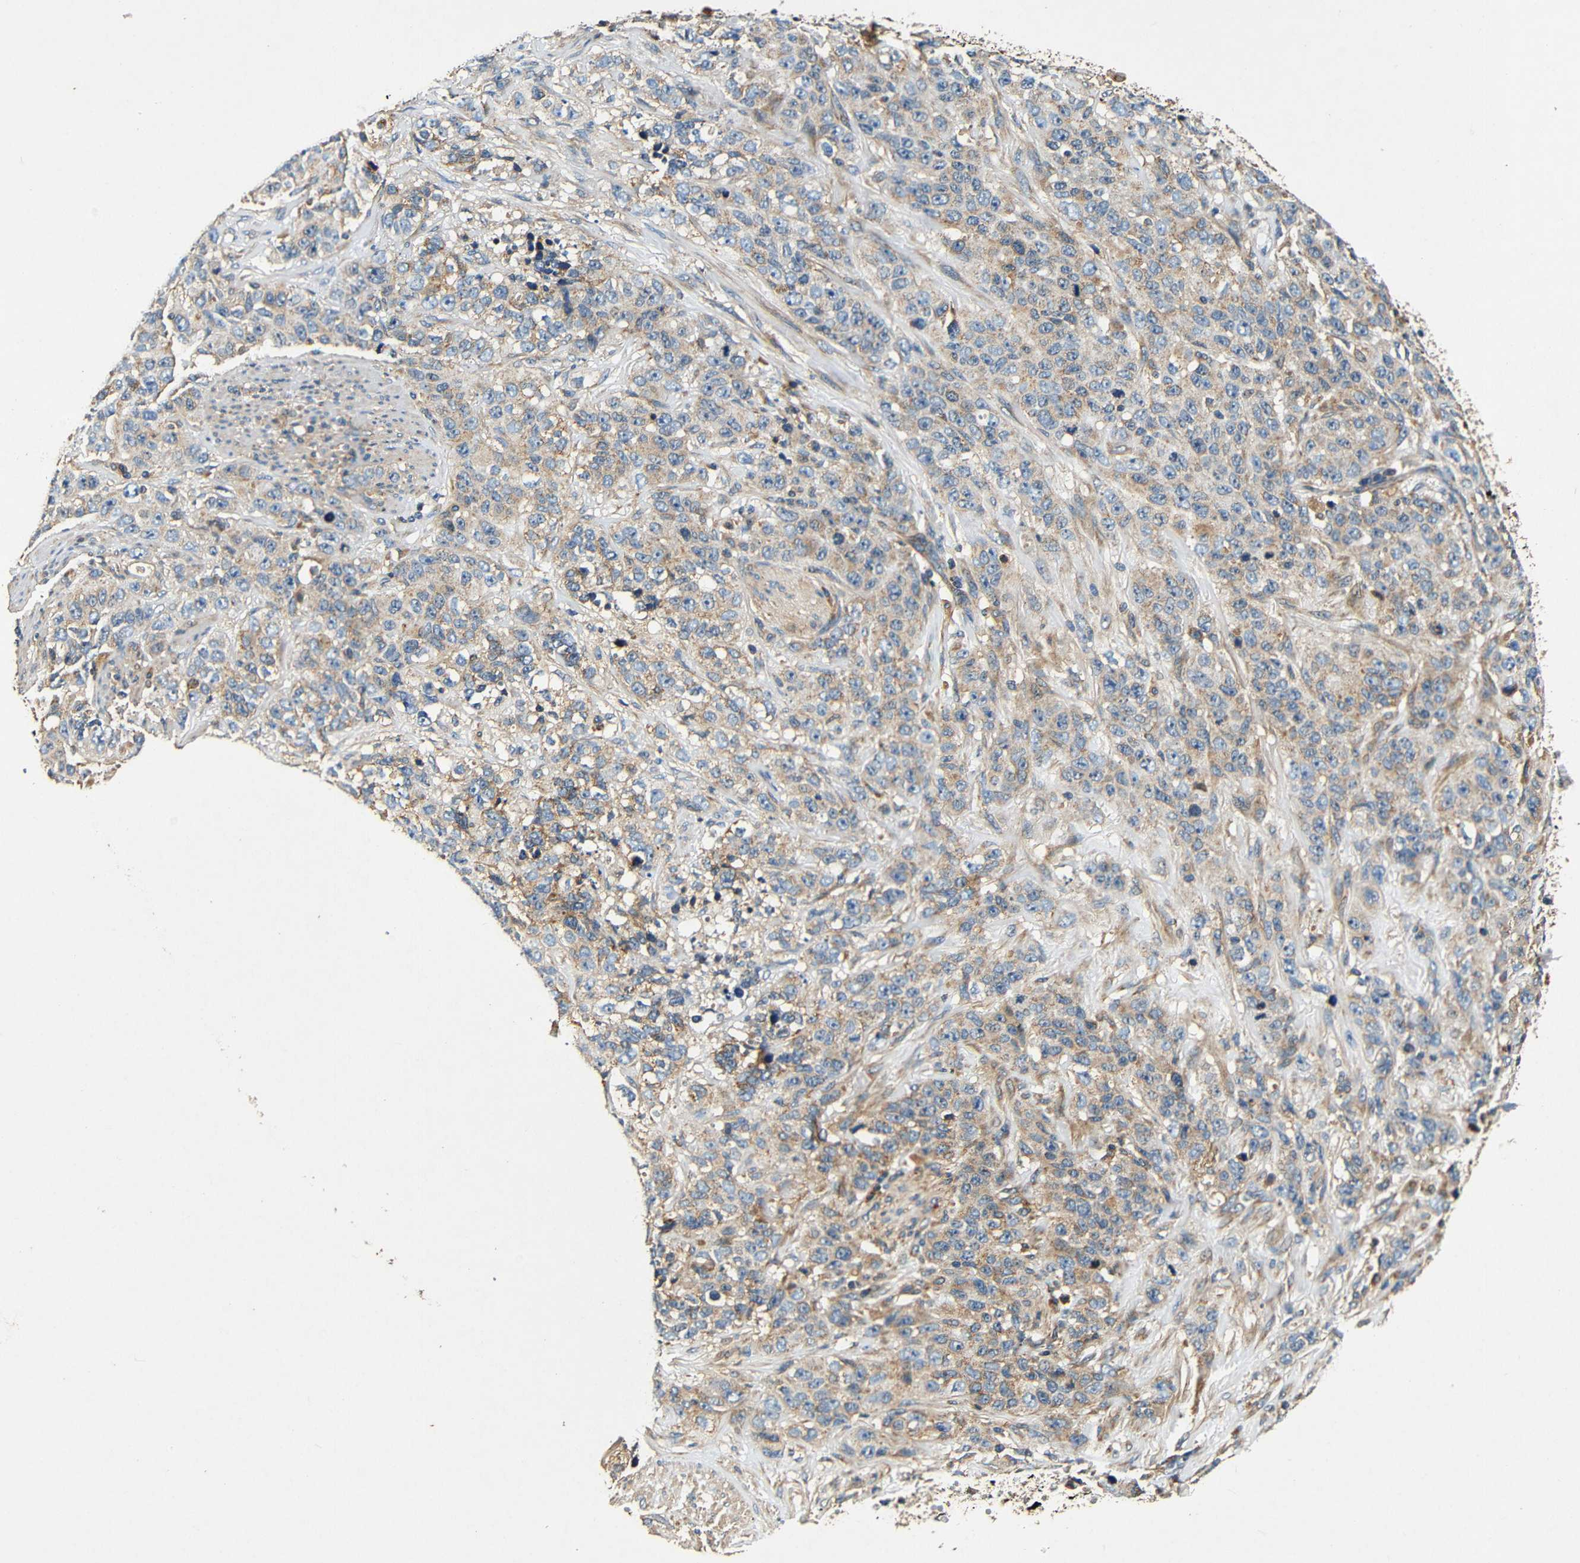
{"staining": {"intensity": "weak", "quantity": "25%-75%", "location": "cytoplasmic/membranous"}, "tissue": "stomach cancer", "cell_type": "Tumor cells", "image_type": "cancer", "snomed": [{"axis": "morphology", "description": "Adenocarcinoma, NOS"}, {"axis": "topography", "description": "Stomach"}], "caption": "IHC of stomach adenocarcinoma shows low levels of weak cytoplasmic/membranous staining in about 25%-75% of tumor cells.", "gene": "MTX1", "patient": {"sex": "male", "age": 48}}